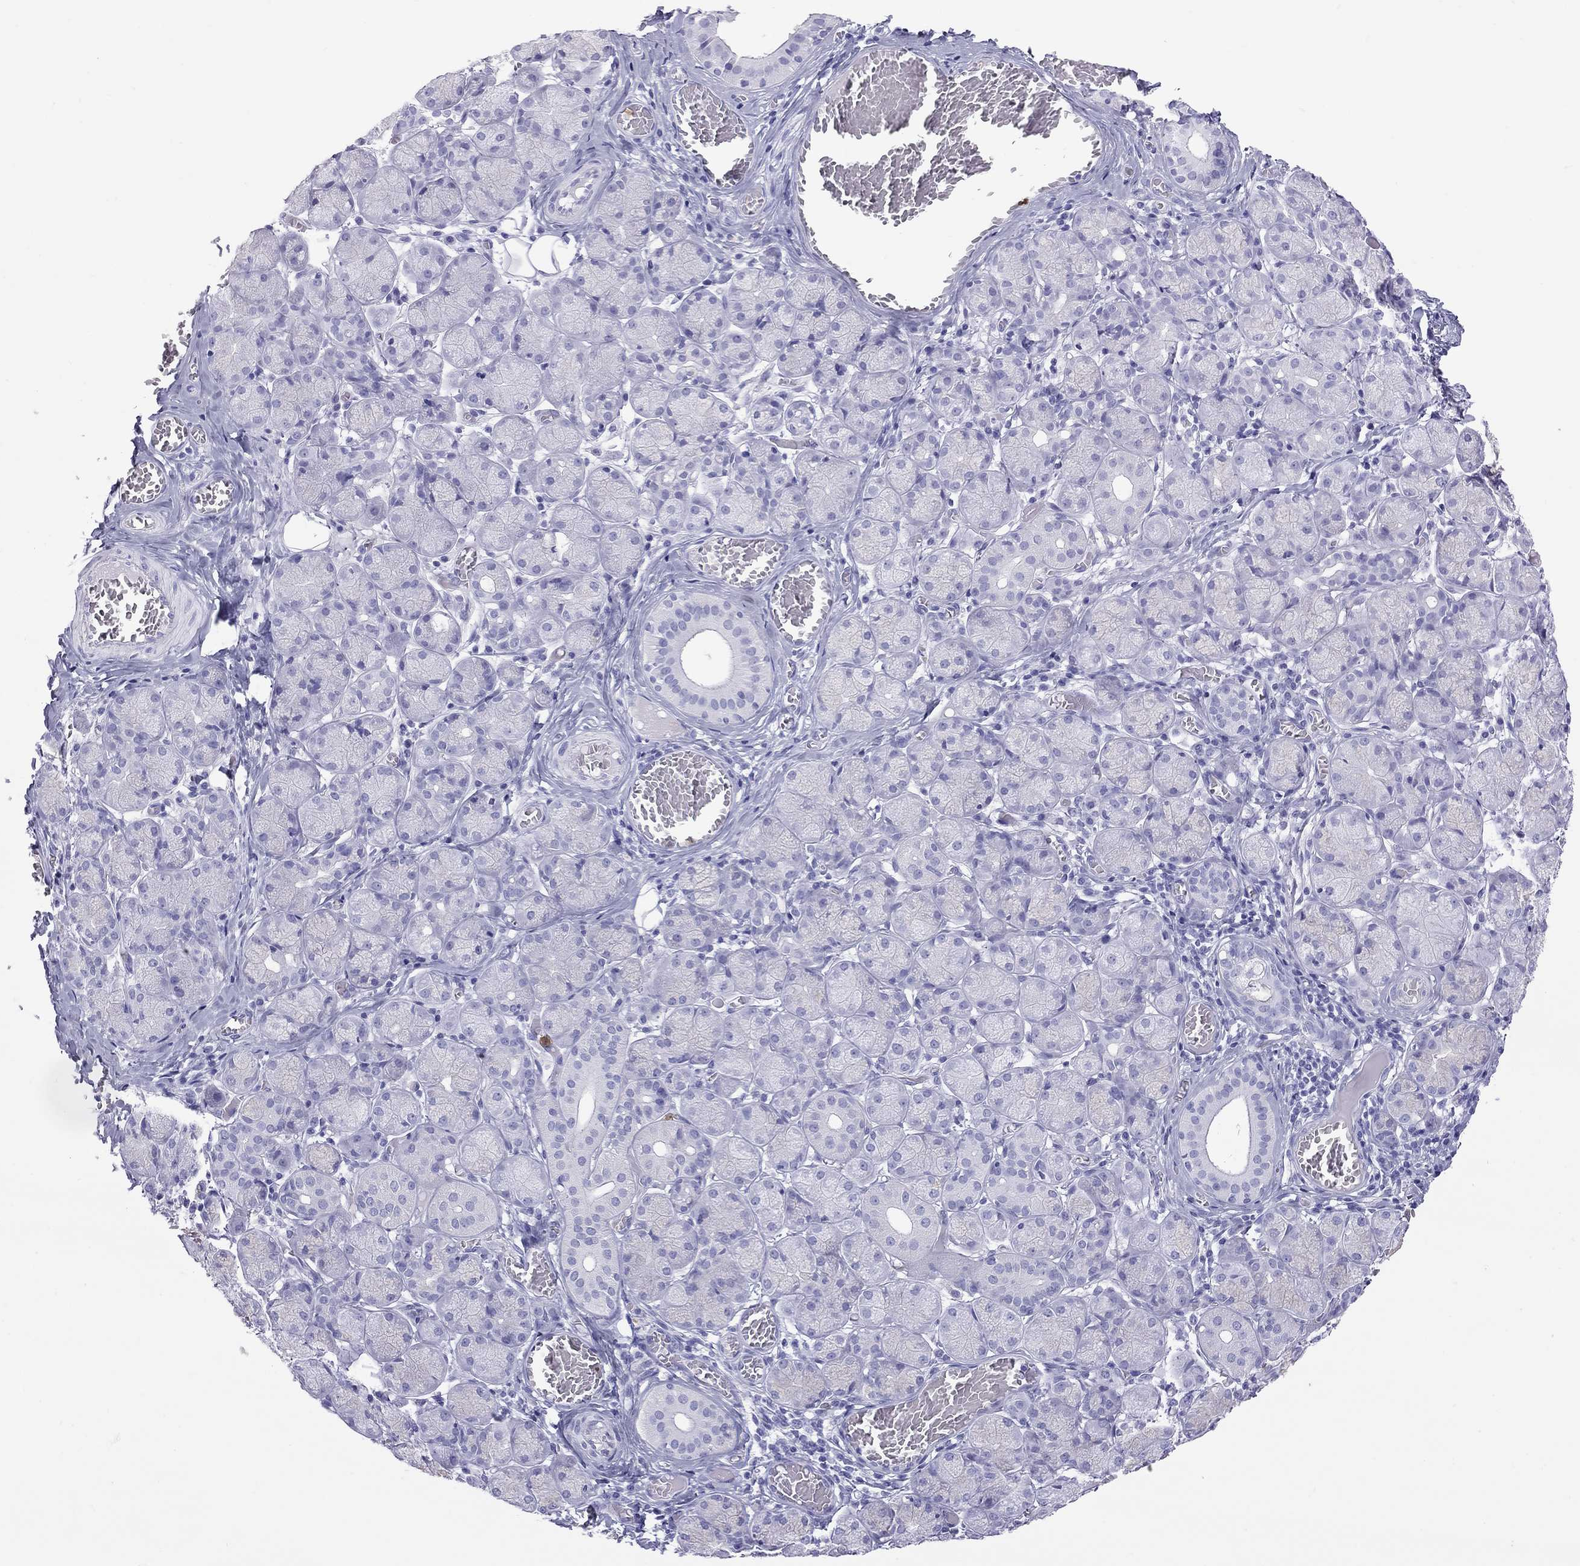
{"staining": {"intensity": "negative", "quantity": "none", "location": "none"}, "tissue": "salivary gland", "cell_type": "Glandular cells", "image_type": "normal", "snomed": [{"axis": "morphology", "description": "Normal tissue, NOS"}, {"axis": "topography", "description": "Salivary gland"}, {"axis": "topography", "description": "Peripheral nerve tissue"}], "caption": "DAB immunohistochemical staining of benign salivary gland shows no significant expression in glandular cells.", "gene": "SLAMF1", "patient": {"sex": "female", "age": 24}}